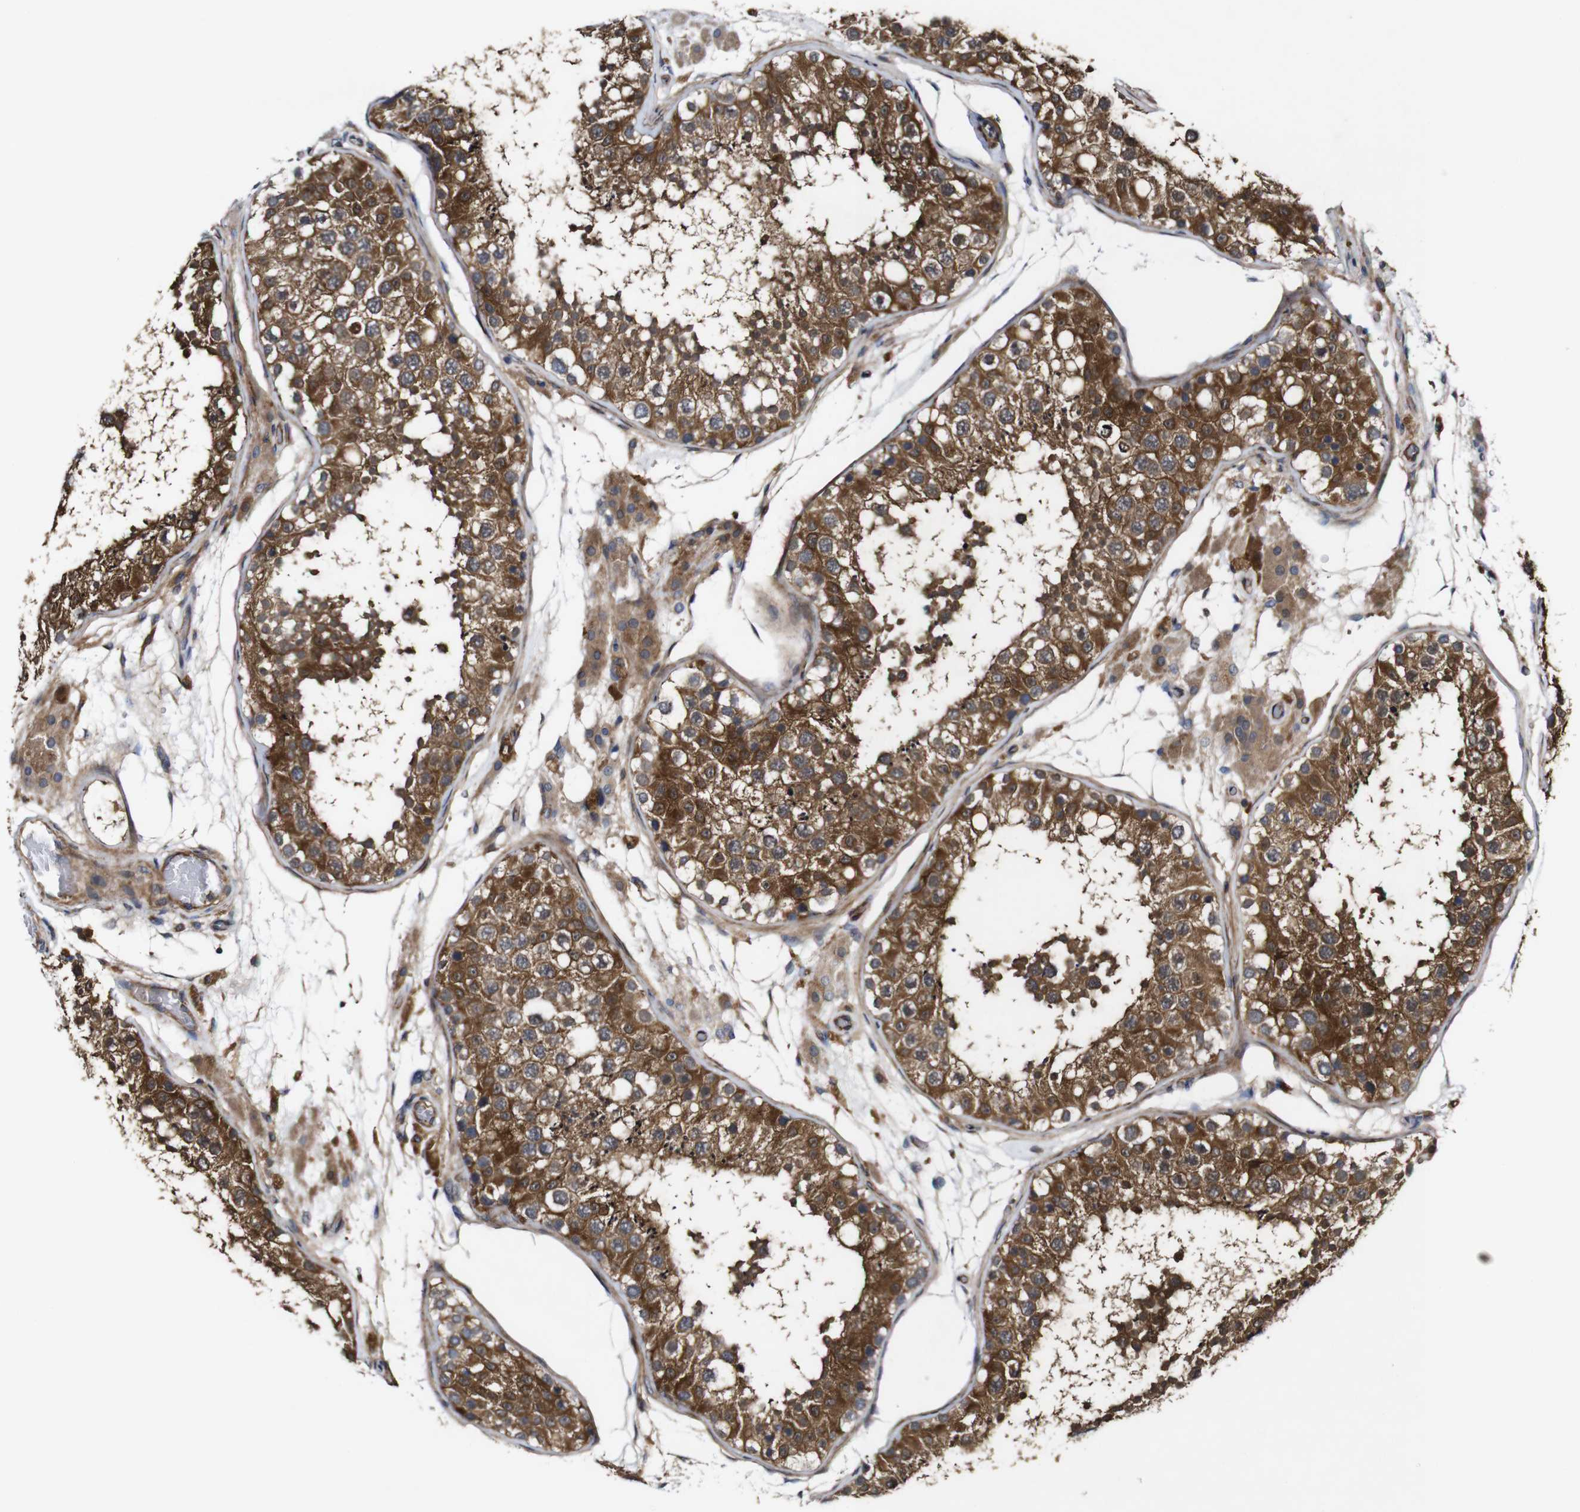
{"staining": {"intensity": "strong", "quantity": ">75%", "location": "cytoplasmic/membranous"}, "tissue": "testis", "cell_type": "Cells in seminiferous ducts", "image_type": "normal", "snomed": [{"axis": "morphology", "description": "Normal tissue, NOS"}, {"axis": "topography", "description": "Testis"}, {"axis": "topography", "description": "Epididymis"}], "caption": "Protein expression by IHC demonstrates strong cytoplasmic/membranous expression in approximately >75% of cells in seminiferous ducts in unremarkable testis. Using DAB (brown) and hematoxylin (blue) stains, captured at high magnification using brightfield microscopy.", "gene": "GSDME", "patient": {"sex": "male", "age": 26}}